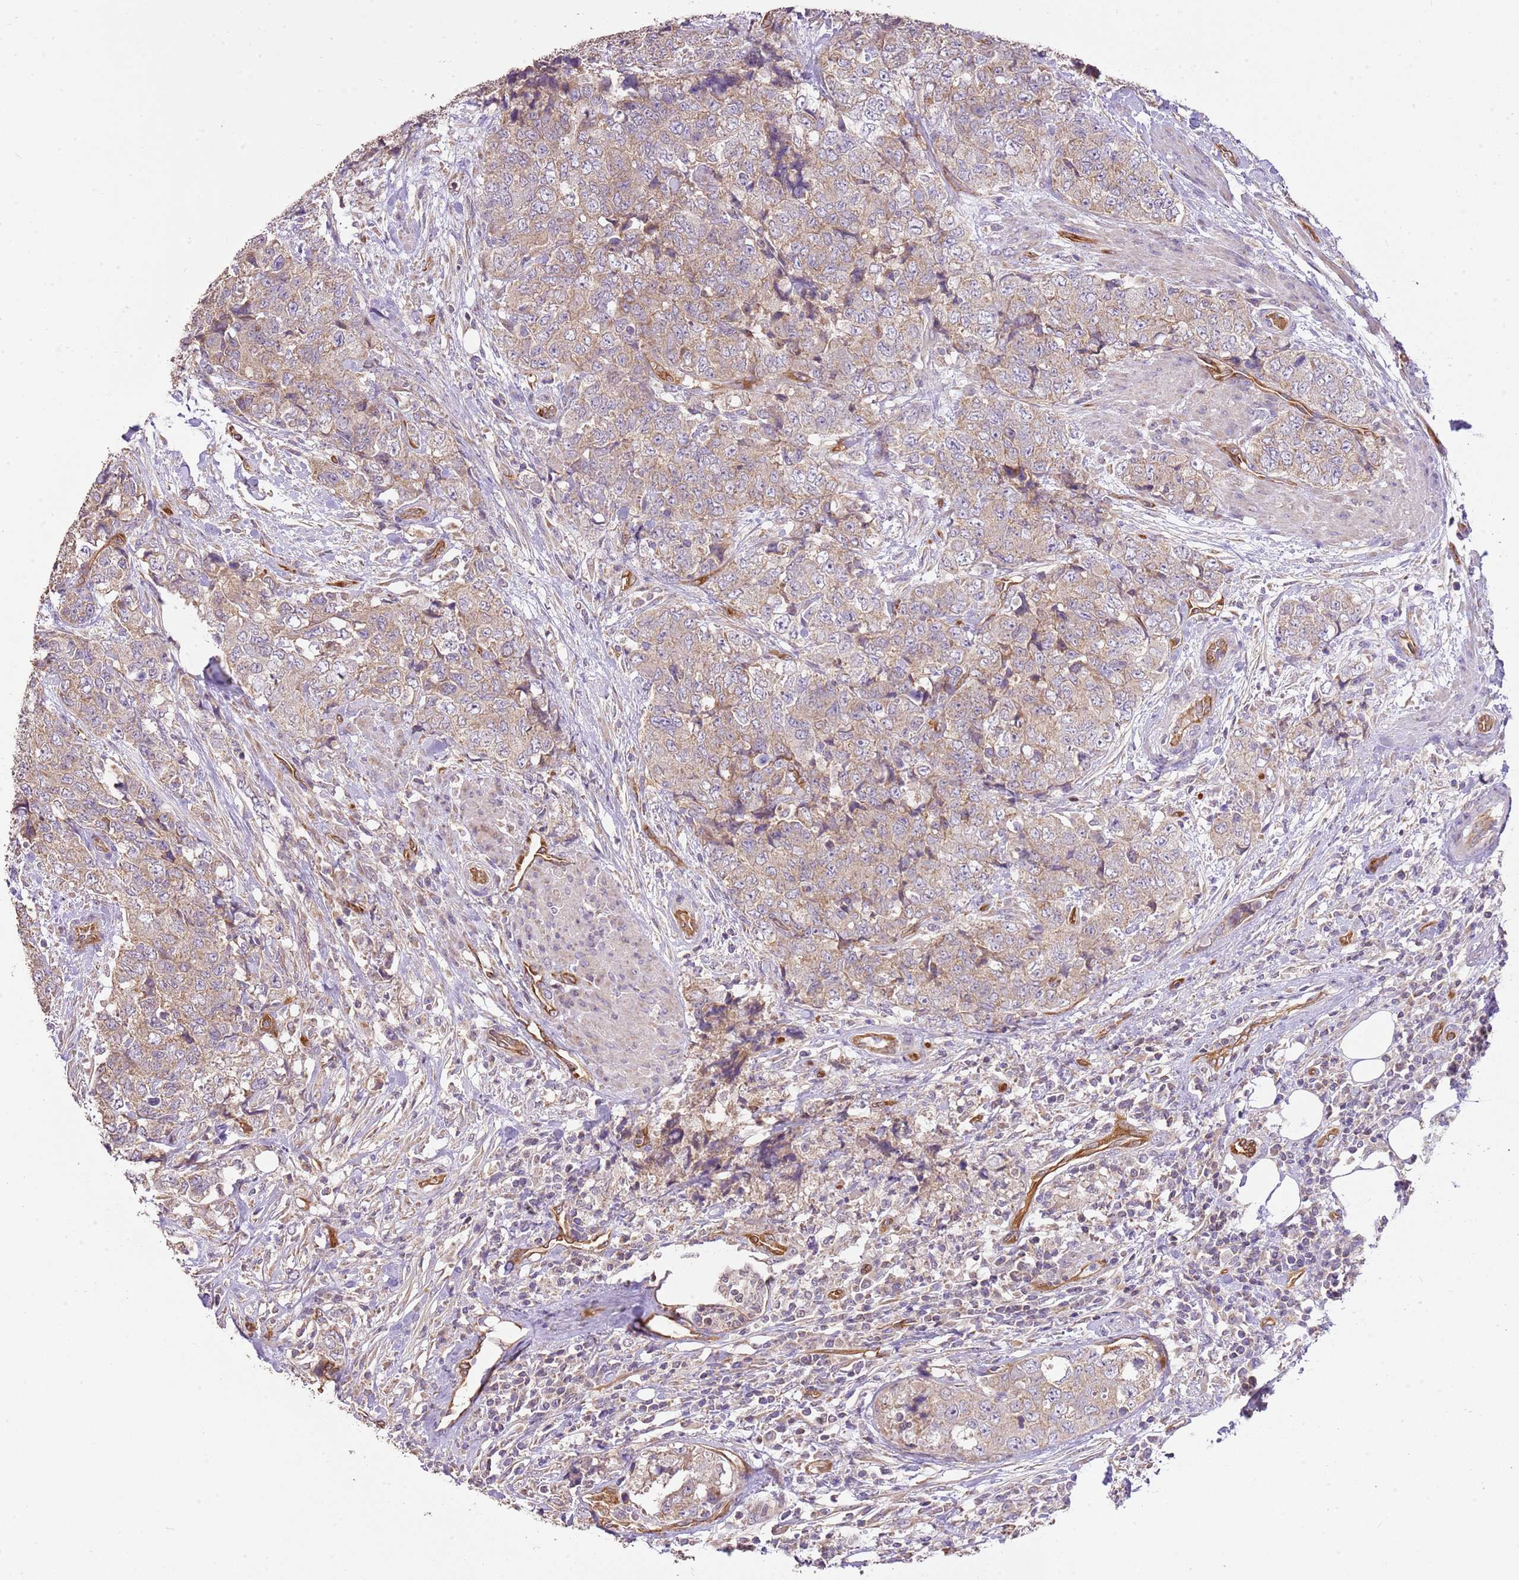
{"staining": {"intensity": "weak", "quantity": ">75%", "location": "cytoplasmic/membranous"}, "tissue": "urothelial cancer", "cell_type": "Tumor cells", "image_type": "cancer", "snomed": [{"axis": "morphology", "description": "Urothelial carcinoma, High grade"}, {"axis": "topography", "description": "Urinary bladder"}], "caption": "Immunohistochemical staining of human urothelial cancer reveals low levels of weak cytoplasmic/membranous staining in about >75% of tumor cells. (DAB = brown stain, brightfield microscopy at high magnification).", "gene": "DOCK9", "patient": {"sex": "female", "age": 78}}